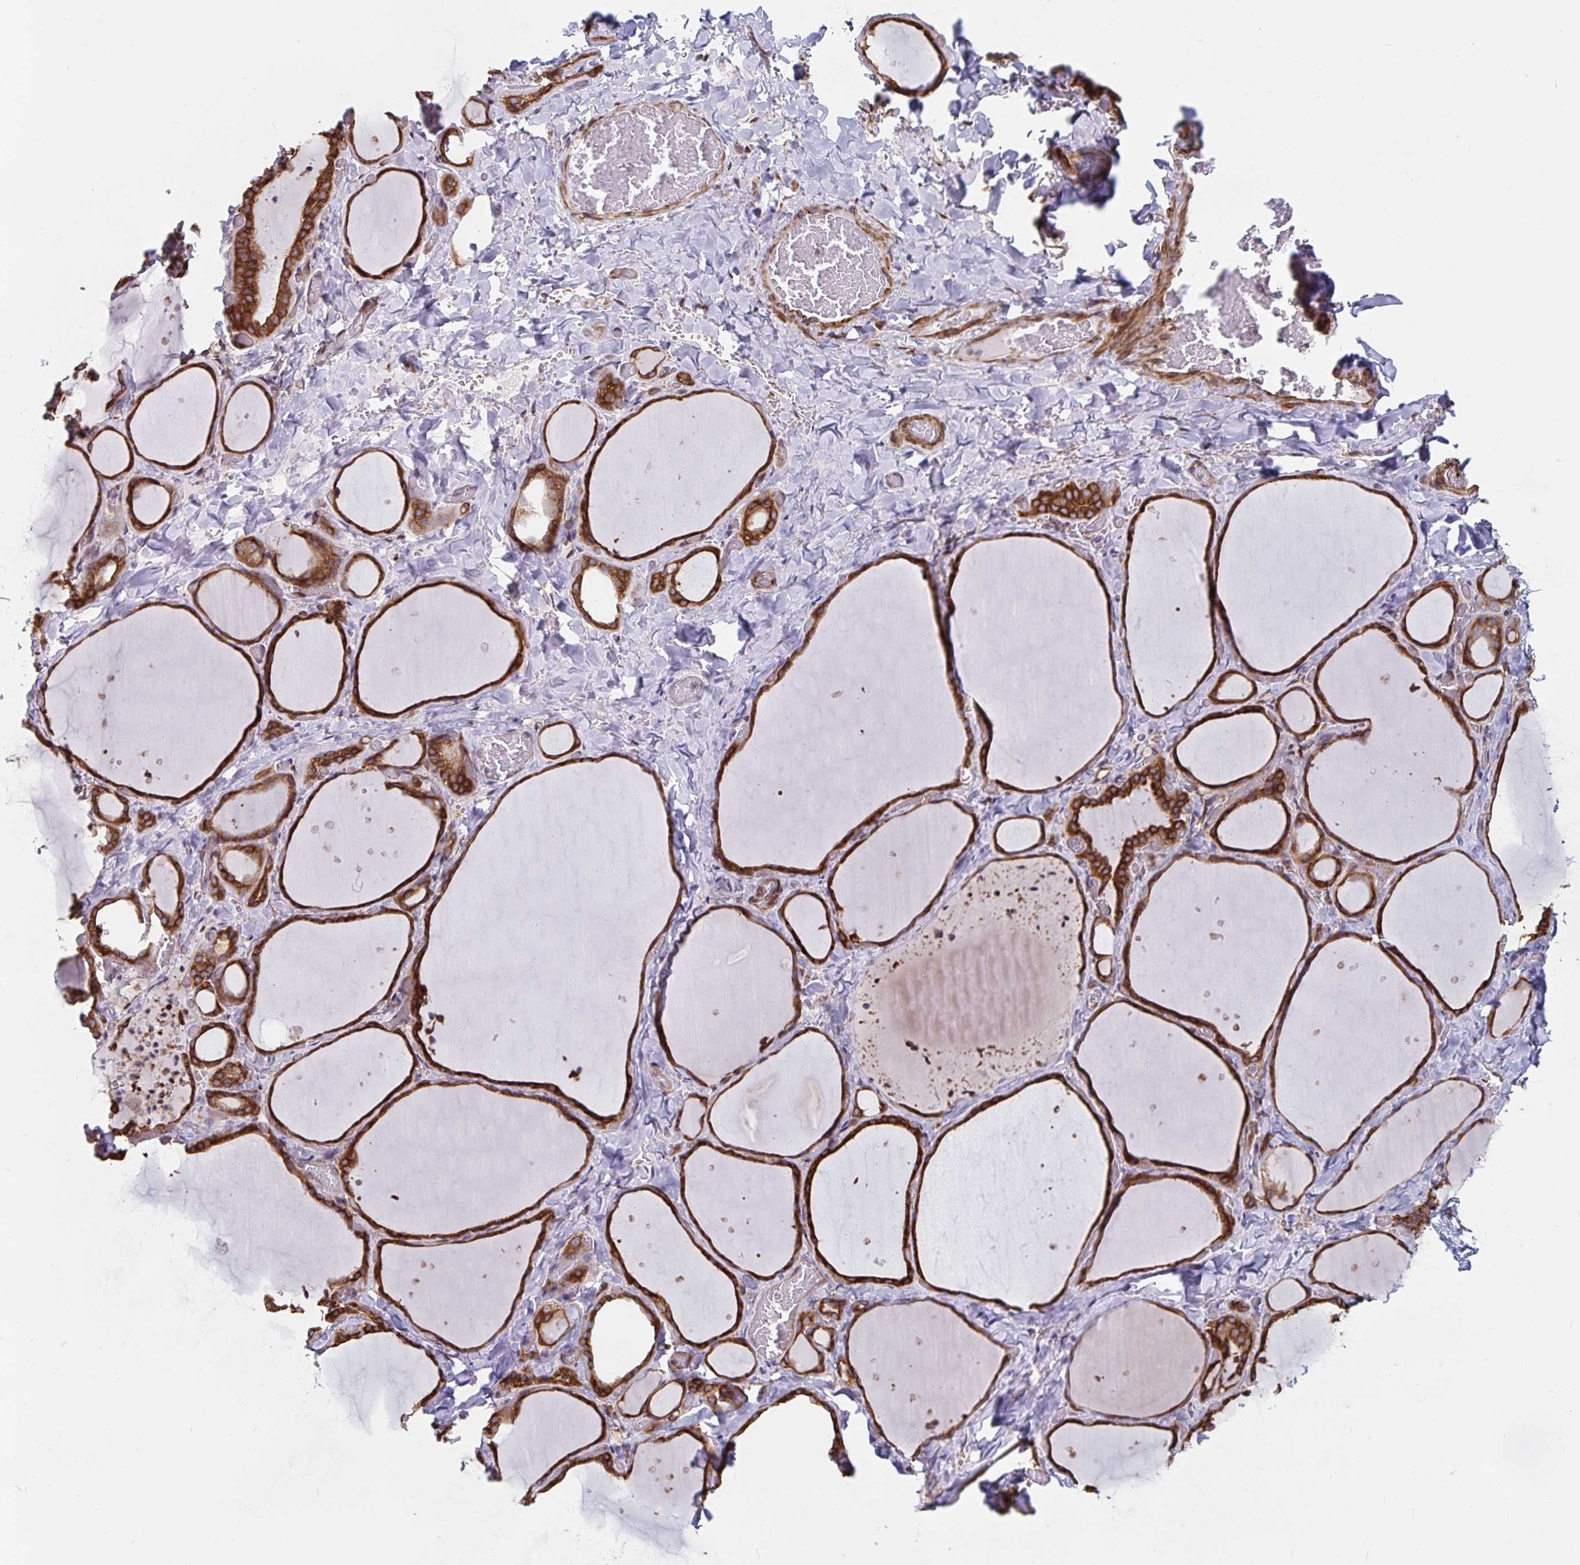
{"staining": {"intensity": "strong", "quantity": ">75%", "location": "cytoplasmic/membranous"}, "tissue": "thyroid gland", "cell_type": "Glandular cells", "image_type": "normal", "snomed": [{"axis": "morphology", "description": "Normal tissue, NOS"}, {"axis": "topography", "description": "Thyroid gland"}], "caption": "A high amount of strong cytoplasmic/membranous staining is identified in approximately >75% of glandular cells in normal thyroid gland. The protein of interest is shown in brown color, while the nuclei are stained blue.", "gene": "BCAP29", "patient": {"sex": "female", "age": 36}}